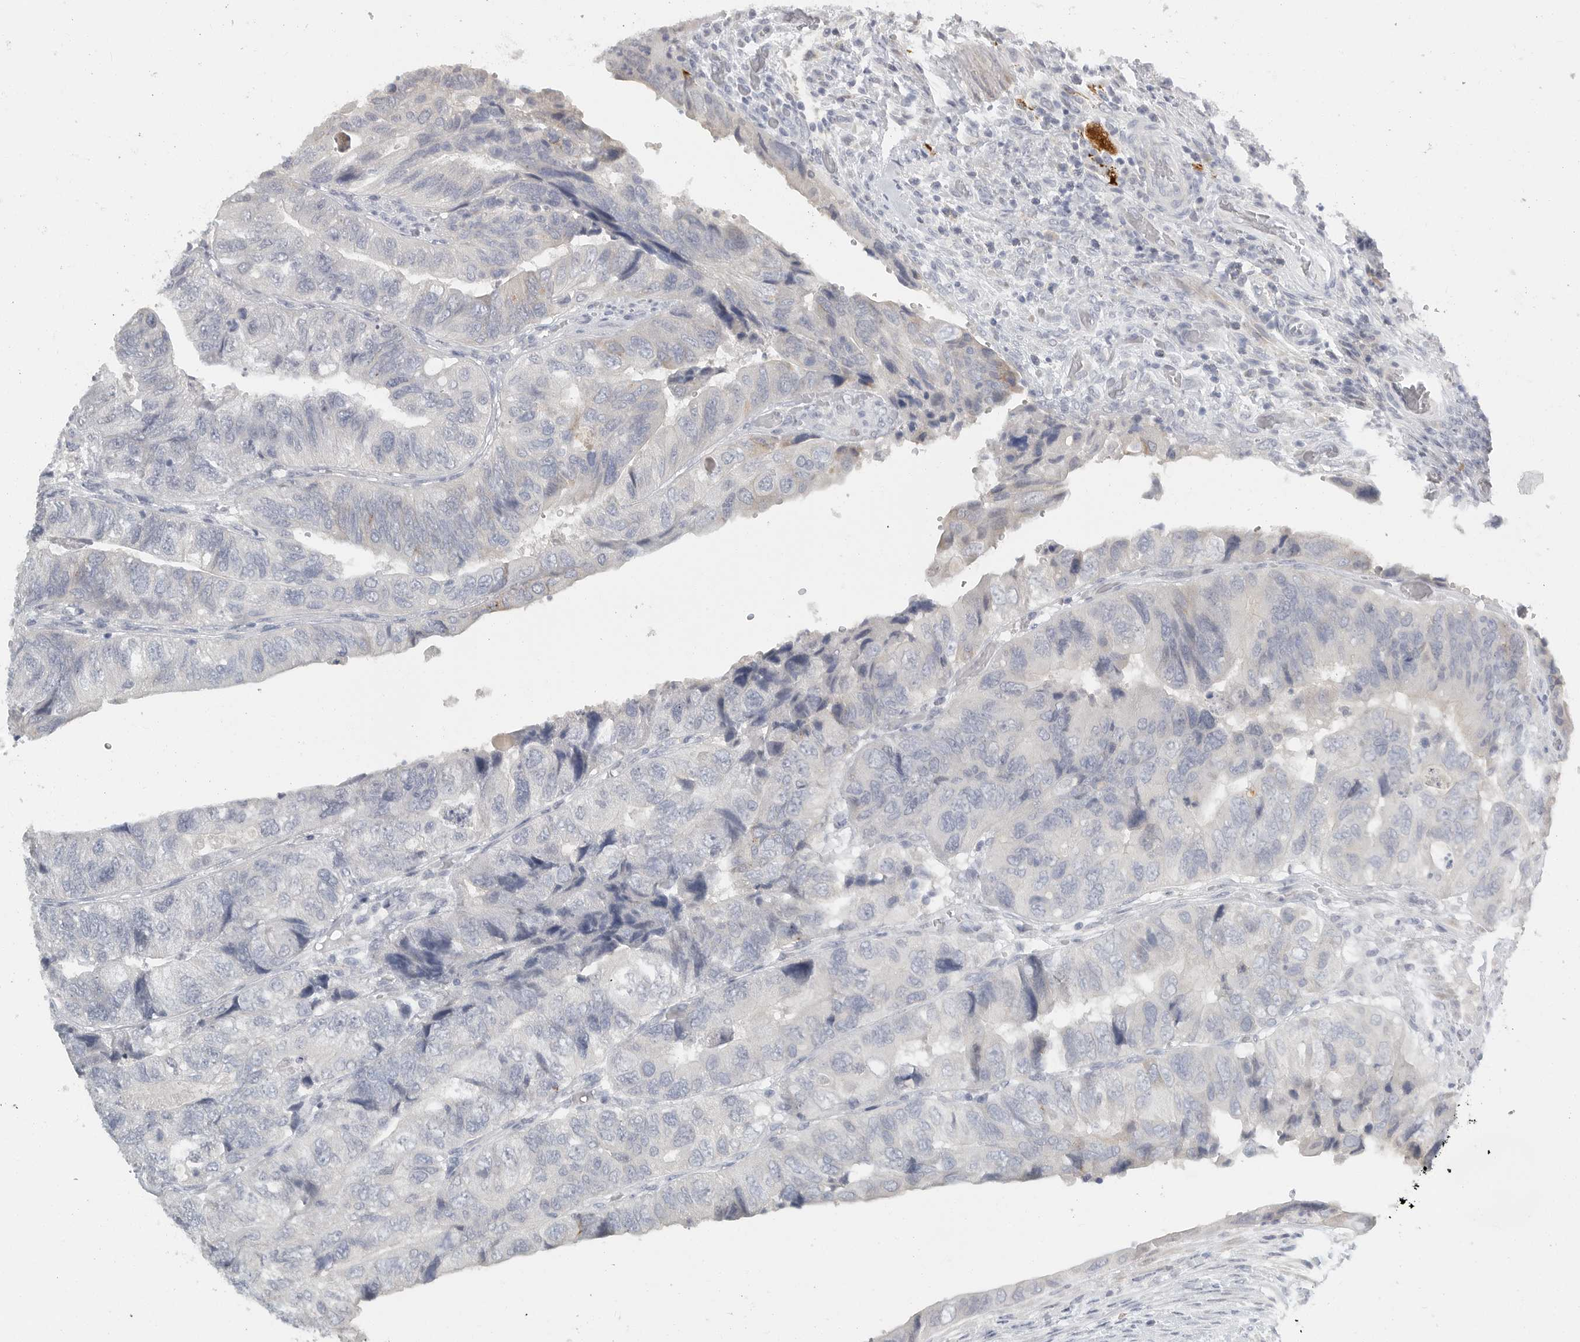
{"staining": {"intensity": "negative", "quantity": "none", "location": "none"}, "tissue": "colorectal cancer", "cell_type": "Tumor cells", "image_type": "cancer", "snomed": [{"axis": "morphology", "description": "Adenocarcinoma, NOS"}, {"axis": "topography", "description": "Rectum"}], "caption": "IHC micrograph of neoplastic tissue: human colorectal cancer (adenocarcinoma) stained with DAB (3,3'-diaminobenzidine) reveals no significant protein staining in tumor cells.", "gene": "PAM", "patient": {"sex": "male", "age": 63}}